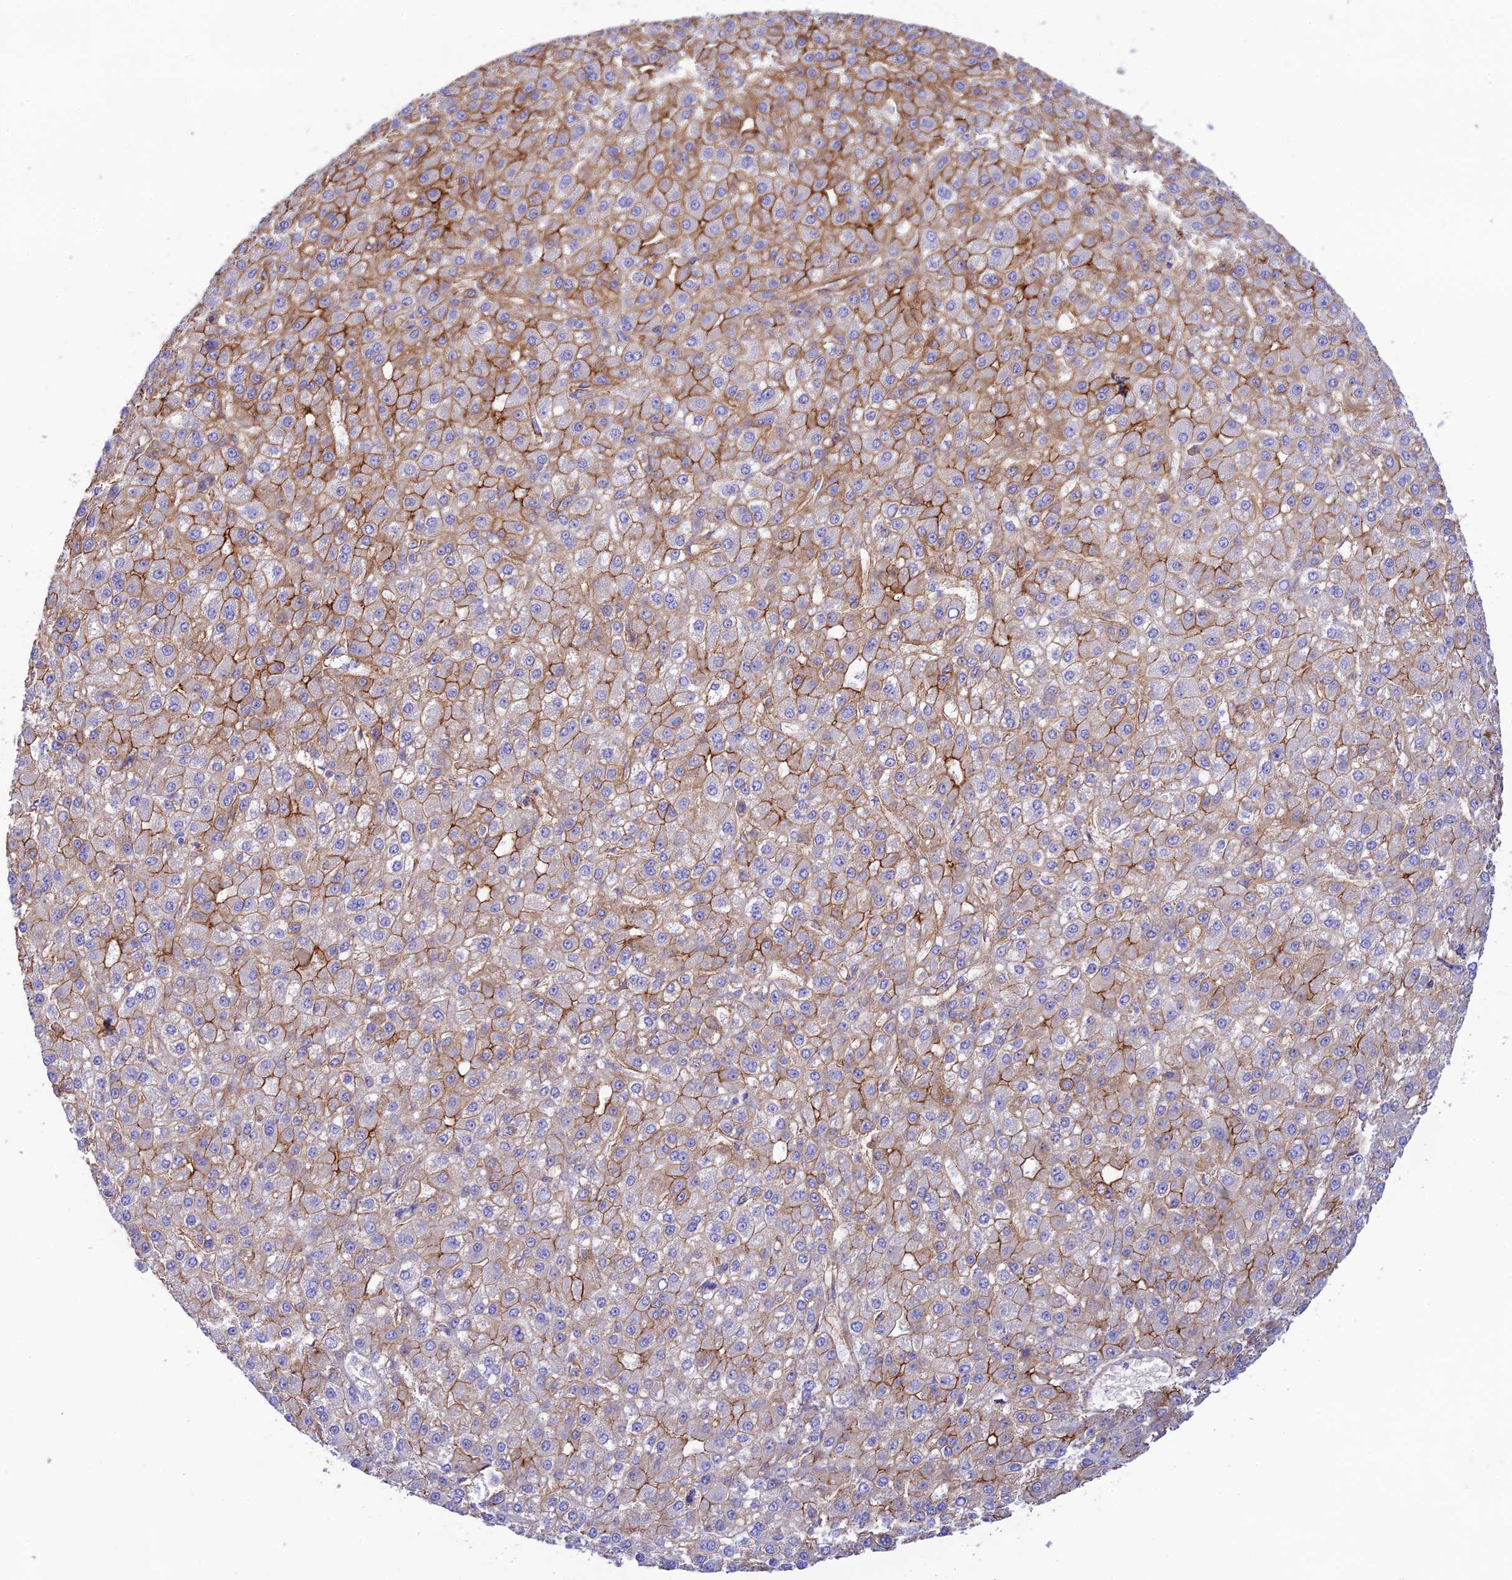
{"staining": {"intensity": "strong", "quantity": "25%-75%", "location": "cytoplasmic/membranous"}, "tissue": "liver cancer", "cell_type": "Tumor cells", "image_type": "cancer", "snomed": [{"axis": "morphology", "description": "Carcinoma, Hepatocellular, NOS"}, {"axis": "topography", "description": "Liver"}], "caption": "The image demonstrates a brown stain indicating the presence of a protein in the cytoplasmic/membranous of tumor cells in liver cancer (hepatocellular carcinoma).", "gene": "YPEL5", "patient": {"sex": "male", "age": 67}}